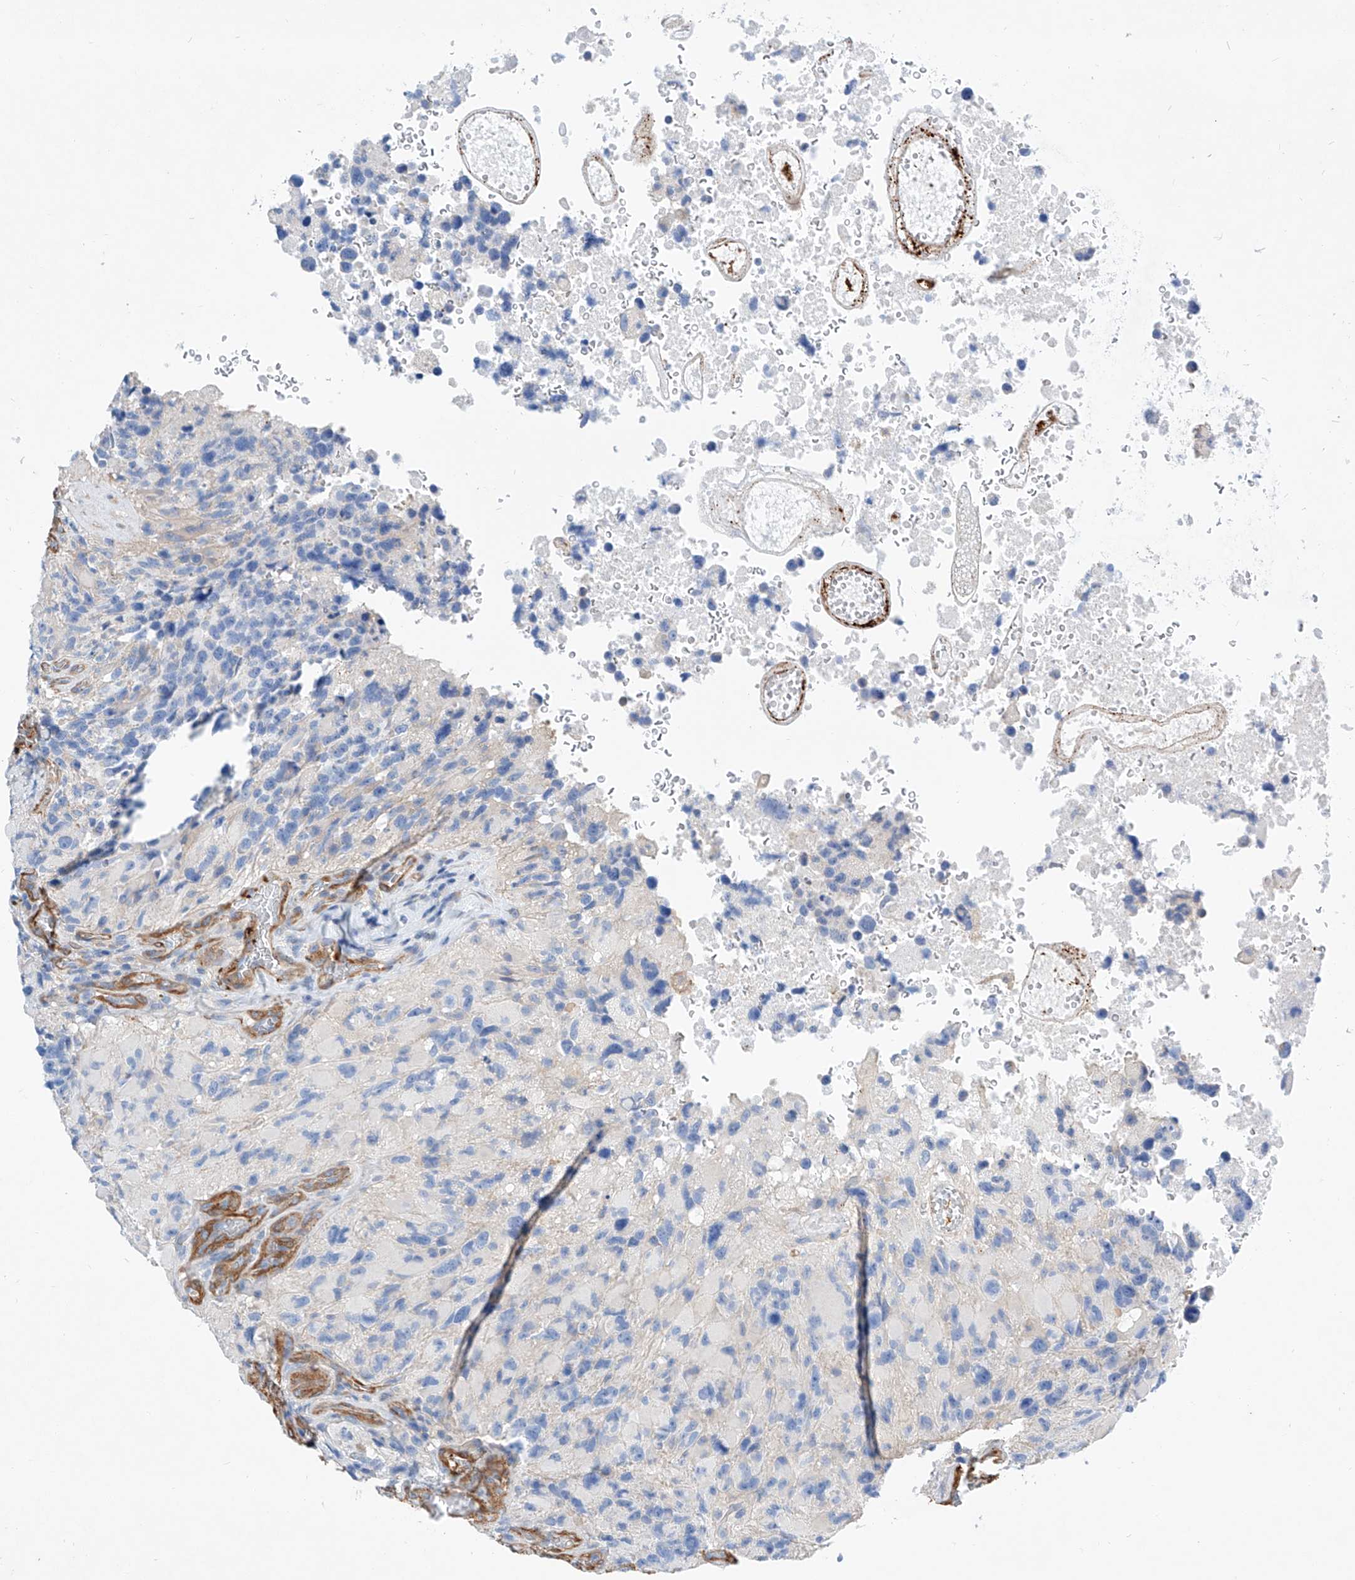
{"staining": {"intensity": "negative", "quantity": "none", "location": "none"}, "tissue": "glioma", "cell_type": "Tumor cells", "image_type": "cancer", "snomed": [{"axis": "morphology", "description": "Glioma, malignant, High grade"}, {"axis": "topography", "description": "Brain"}], "caption": "DAB (3,3'-diaminobenzidine) immunohistochemical staining of human high-grade glioma (malignant) shows no significant positivity in tumor cells.", "gene": "TAS2R60", "patient": {"sex": "male", "age": 69}}